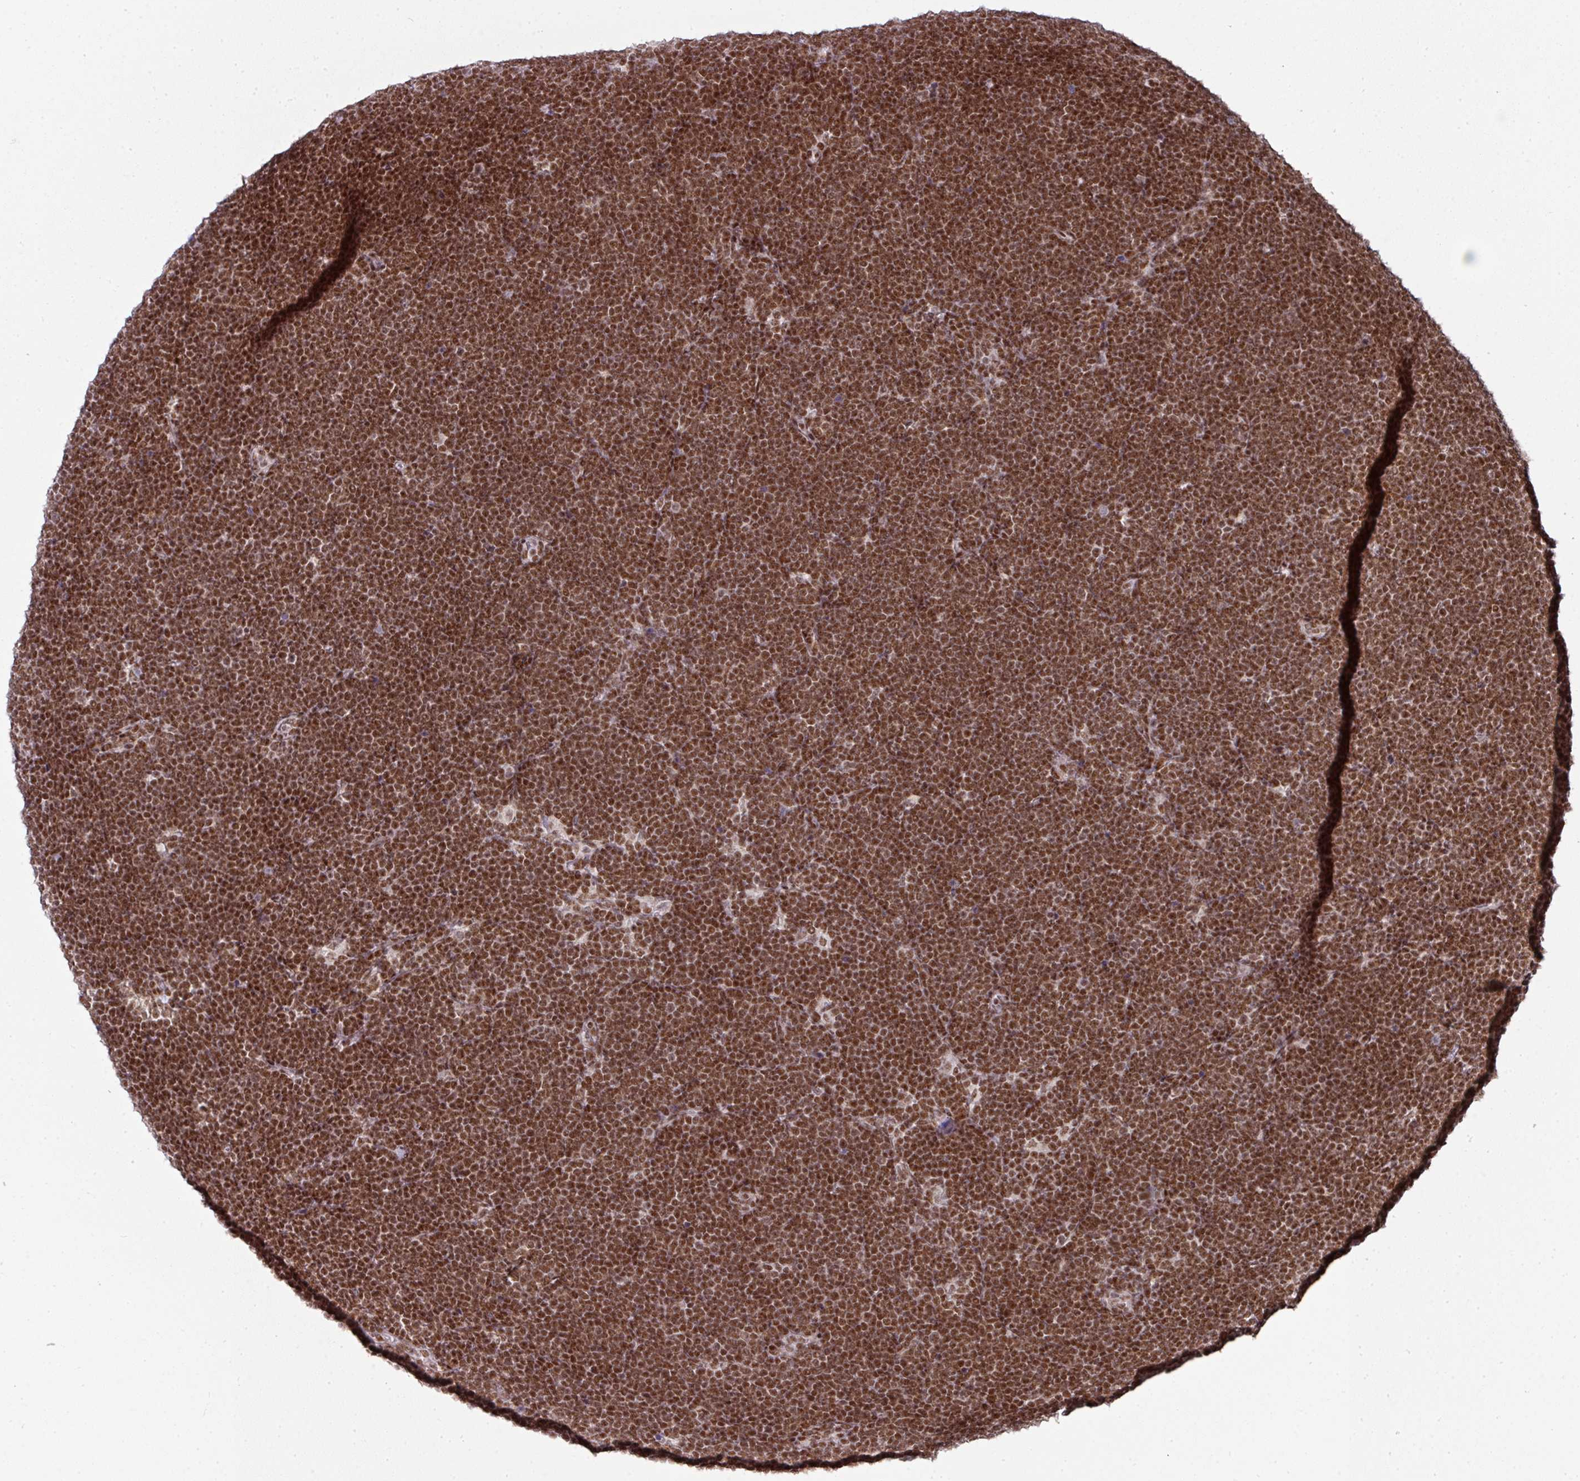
{"staining": {"intensity": "moderate", "quantity": ">75%", "location": "nuclear"}, "tissue": "lymphoma", "cell_type": "Tumor cells", "image_type": "cancer", "snomed": [{"axis": "morphology", "description": "Malignant lymphoma, non-Hodgkin's type, High grade"}, {"axis": "topography", "description": "Lymph node"}], "caption": "Immunohistochemical staining of high-grade malignant lymphoma, non-Hodgkin's type reveals medium levels of moderate nuclear positivity in about >75% of tumor cells.", "gene": "NFYA", "patient": {"sex": "male", "age": 13}}